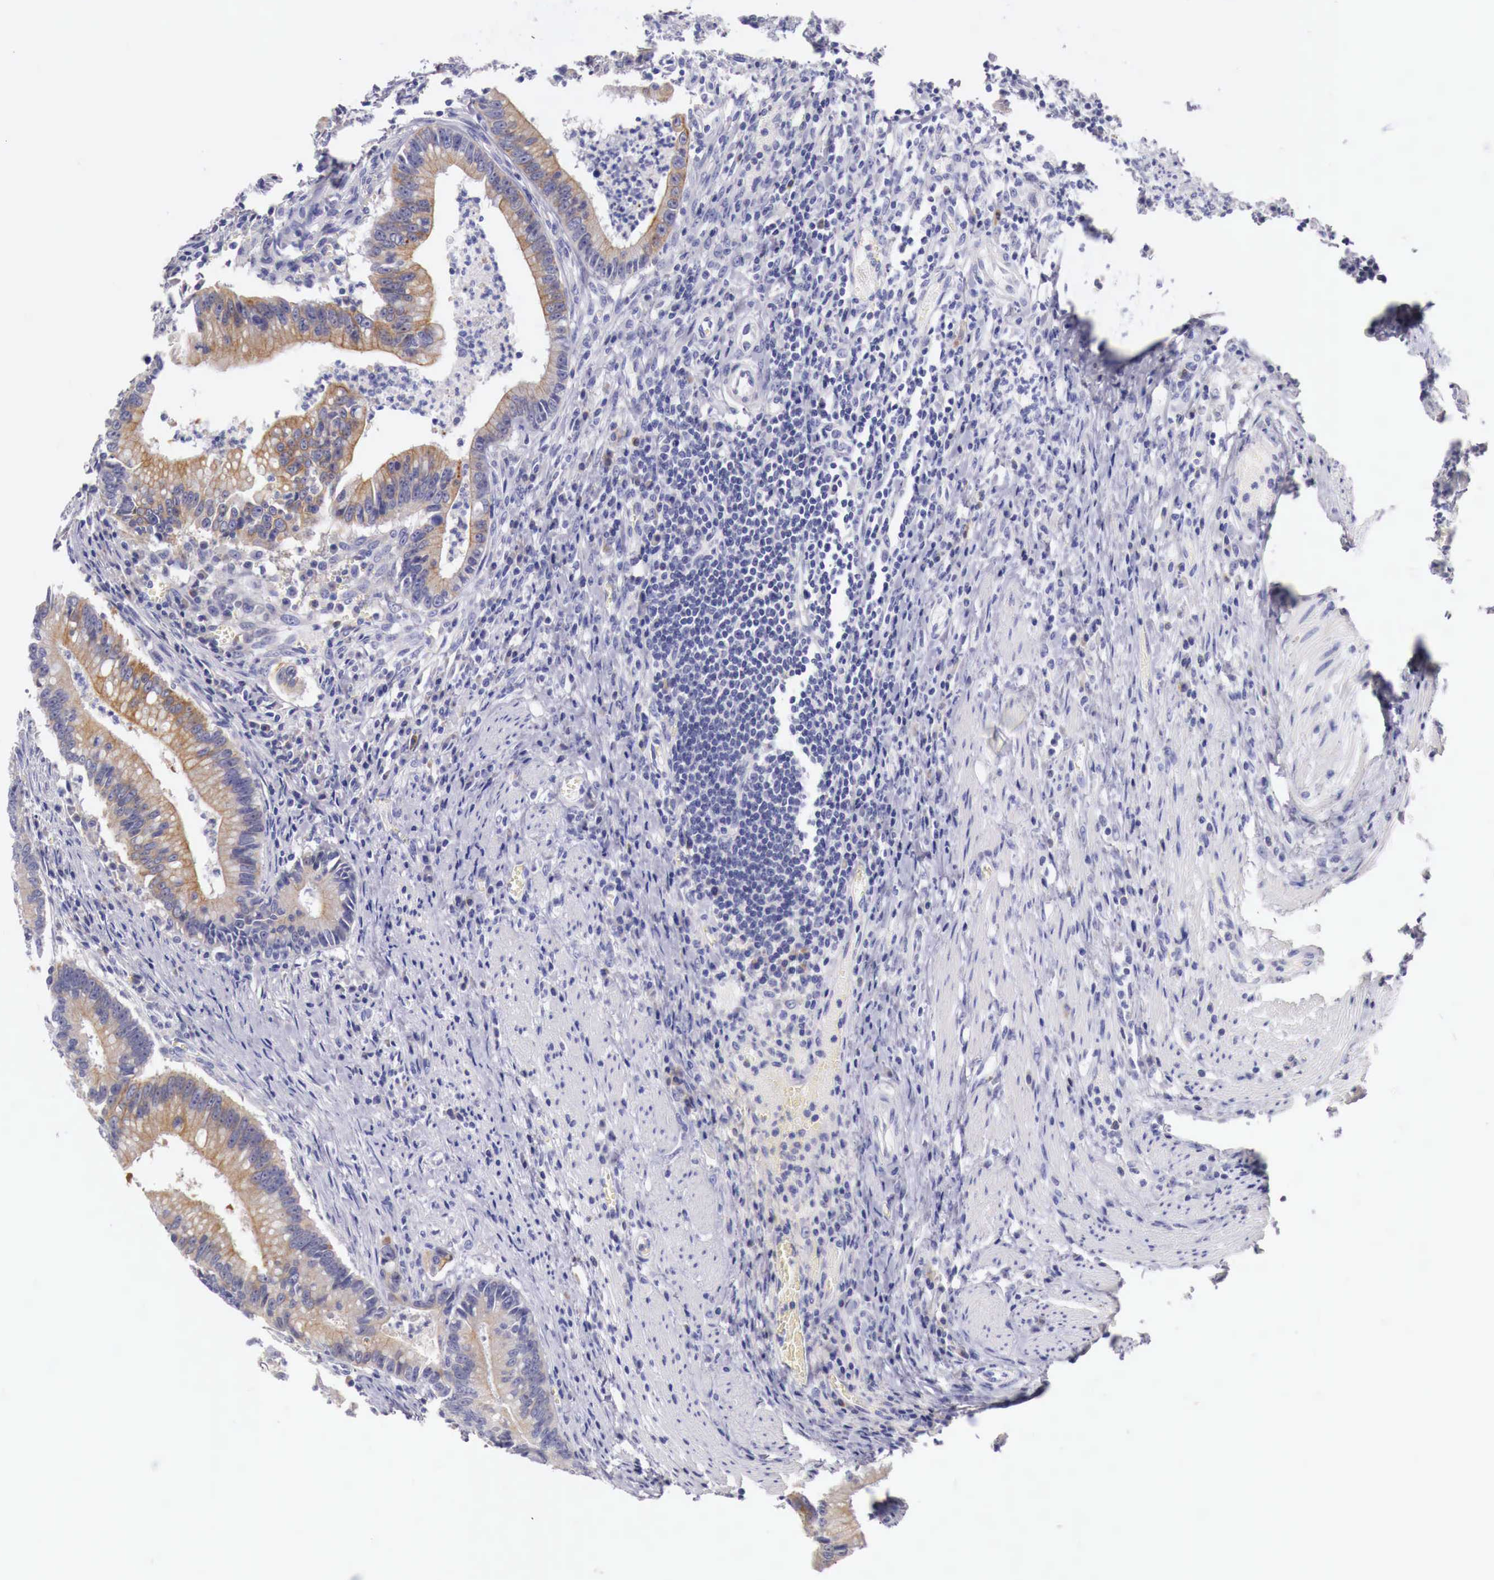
{"staining": {"intensity": "weak", "quantity": "25%-75%", "location": "cytoplasmic/membranous"}, "tissue": "colorectal cancer", "cell_type": "Tumor cells", "image_type": "cancer", "snomed": [{"axis": "morphology", "description": "Adenocarcinoma, NOS"}, {"axis": "topography", "description": "Rectum"}], "caption": "Protein staining of adenocarcinoma (colorectal) tissue exhibits weak cytoplasmic/membranous positivity in approximately 25%-75% of tumor cells. (Stains: DAB (3,3'-diaminobenzidine) in brown, nuclei in blue, Microscopy: brightfield microscopy at high magnification).", "gene": "NREP", "patient": {"sex": "female", "age": 81}}